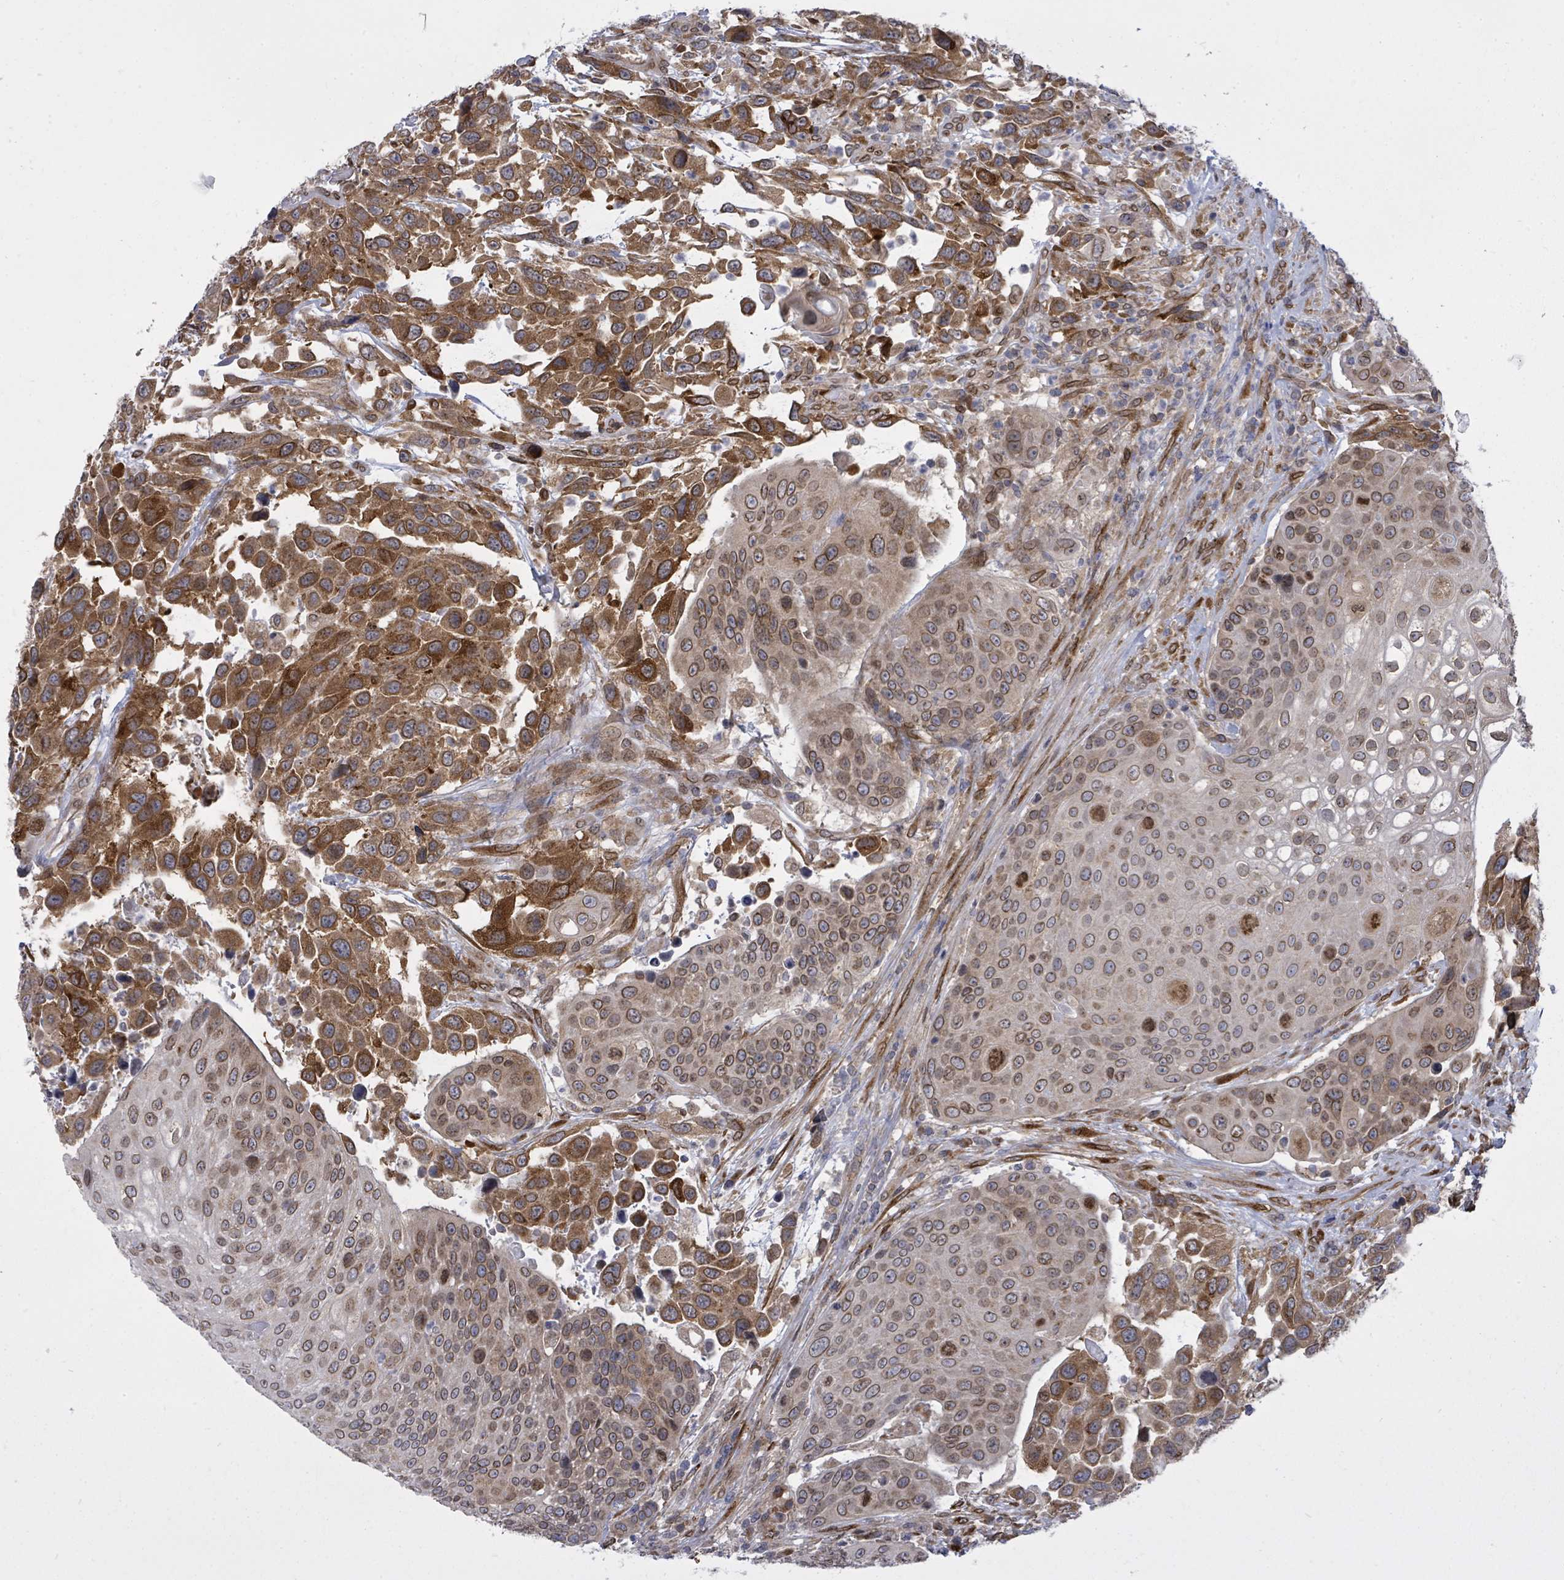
{"staining": {"intensity": "strong", "quantity": ">75%", "location": "cytoplasmic/membranous,nuclear"}, "tissue": "urothelial cancer", "cell_type": "Tumor cells", "image_type": "cancer", "snomed": [{"axis": "morphology", "description": "Urothelial carcinoma, High grade"}, {"axis": "topography", "description": "Urinary bladder"}], "caption": "Tumor cells exhibit high levels of strong cytoplasmic/membranous and nuclear positivity in about >75% of cells in human high-grade urothelial carcinoma.", "gene": "ARFGAP1", "patient": {"sex": "female", "age": 70}}